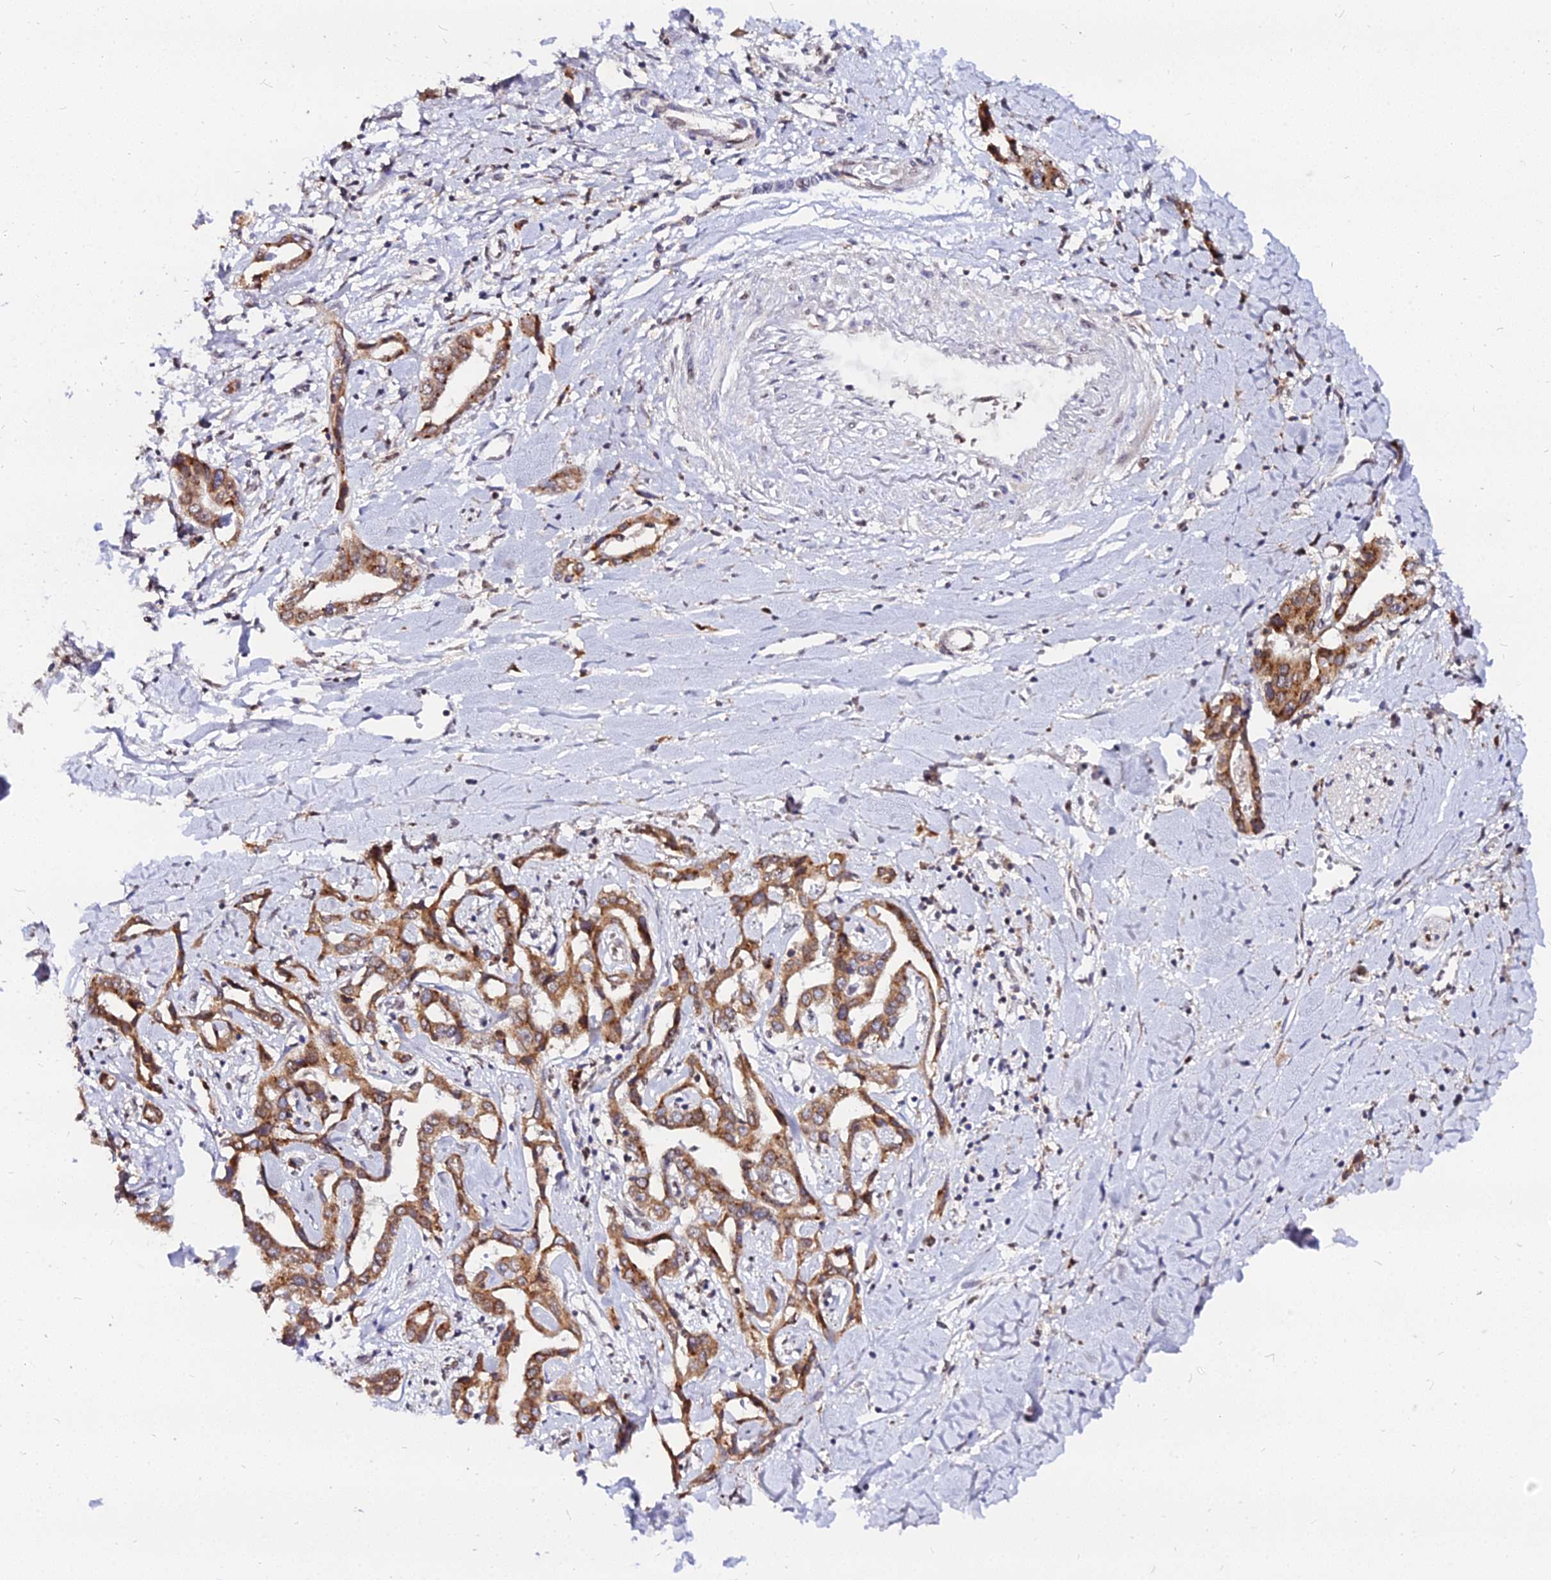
{"staining": {"intensity": "moderate", "quantity": ">75%", "location": "cytoplasmic/membranous"}, "tissue": "liver cancer", "cell_type": "Tumor cells", "image_type": "cancer", "snomed": [{"axis": "morphology", "description": "Cholangiocarcinoma"}, {"axis": "topography", "description": "Liver"}], "caption": "Immunohistochemical staining of human liver cancer (cholangiocarcinoma) reveals moderate cytoplasmic/membranous protein expression in approximately >75% of tumor cells.", "gene": "RNF121", "patient": {"sex": "male", "age": 59}}